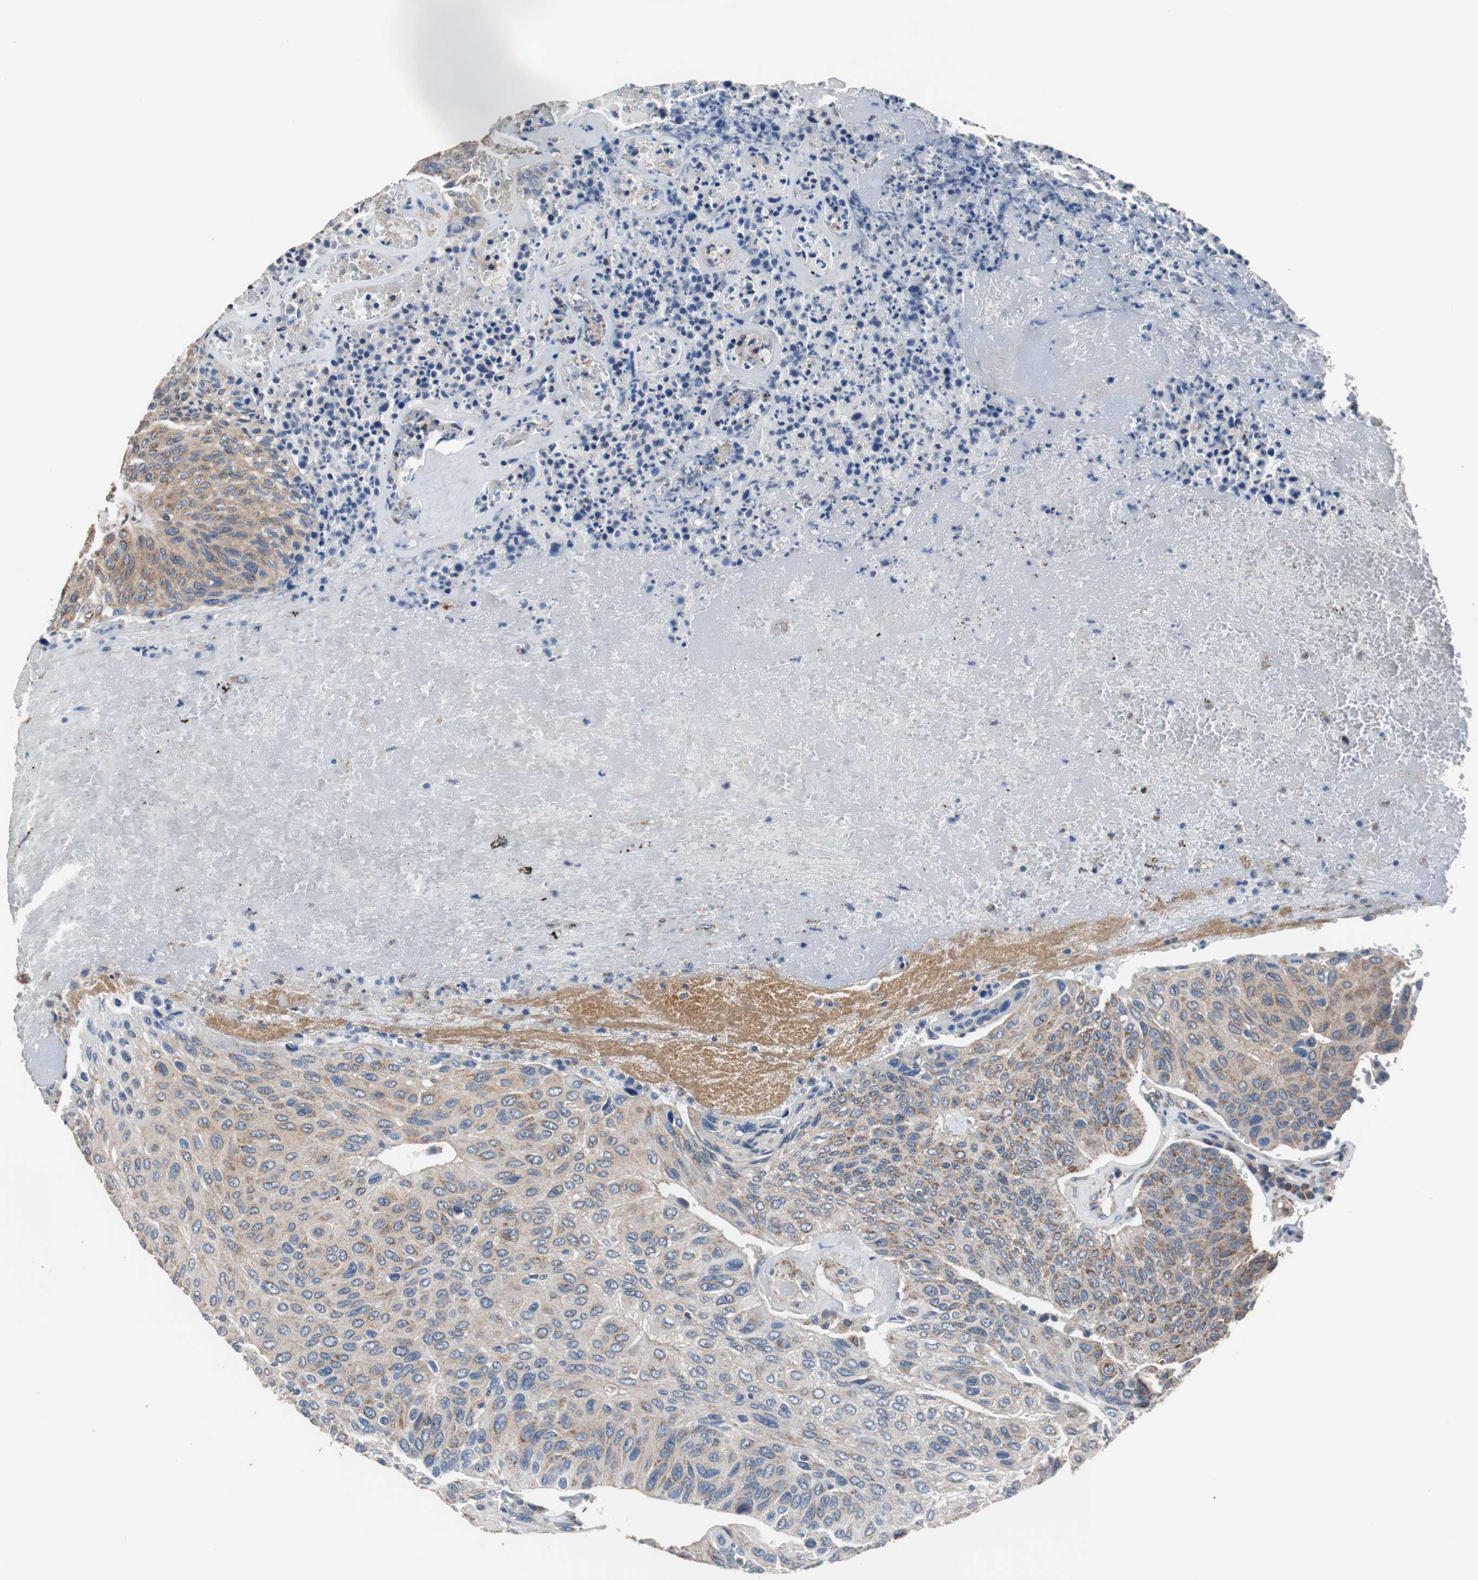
{"staining": {"intensity": "weak", "quantity": ">75%", "location": "cytoplasmic/membranous"}, "tissue": "urothelial cancer", "cell_type": "Tumor cells", "image_type": "cancer", "snomed": [{"axis": "morphology", "description": "Urothelial carcinoma, High grade"}, {"axis": "topography", "description": "Urinary bladder"}], "caption": "This is a photomicrograph of immunohistochemistry staining of high-grade urothelial carcinoma, which shows weak expression in the cytoplasmic/membranous of tumor cells.", "gene": "PITRM1", "patient": {"sex": "male", "age": 66}}